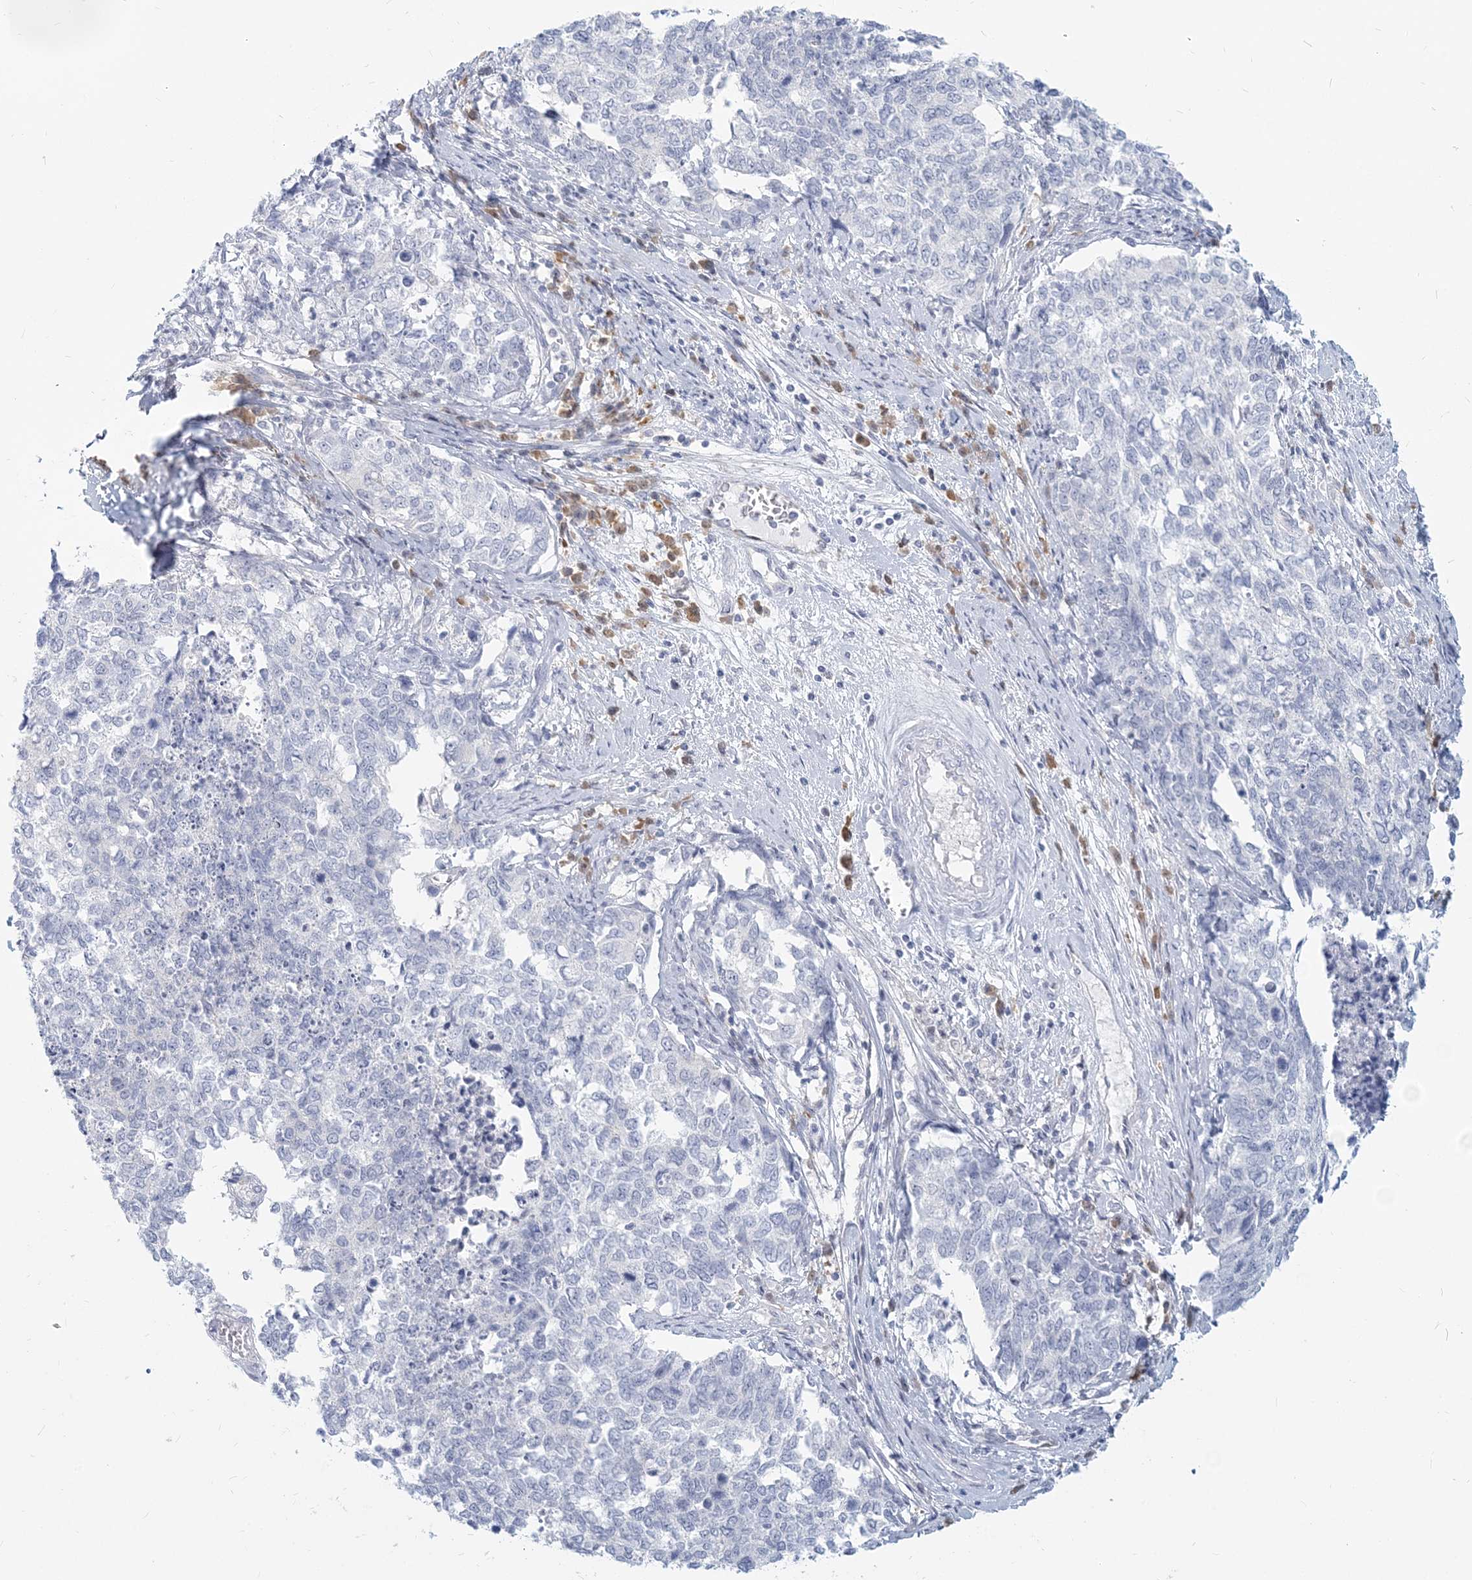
{"staining": {"intensity": "negative", "quantity": "none", "location": "none"}, "tissue": "cervical cancer", "cell_type": "Tumor cells", "image_type": "cancer", "snomed": [{"axis": "morphology", "description": "Squamous cell carcinoma, NOS"}, {"axis": "topography", "description": "Cervix"}], "caption": "The immunohistochemistry image has no significant positivity in tumor cells of cervical cancer tissue.", "gene": "GMPPA", "patient": {"sex": "female", "age": 63}}